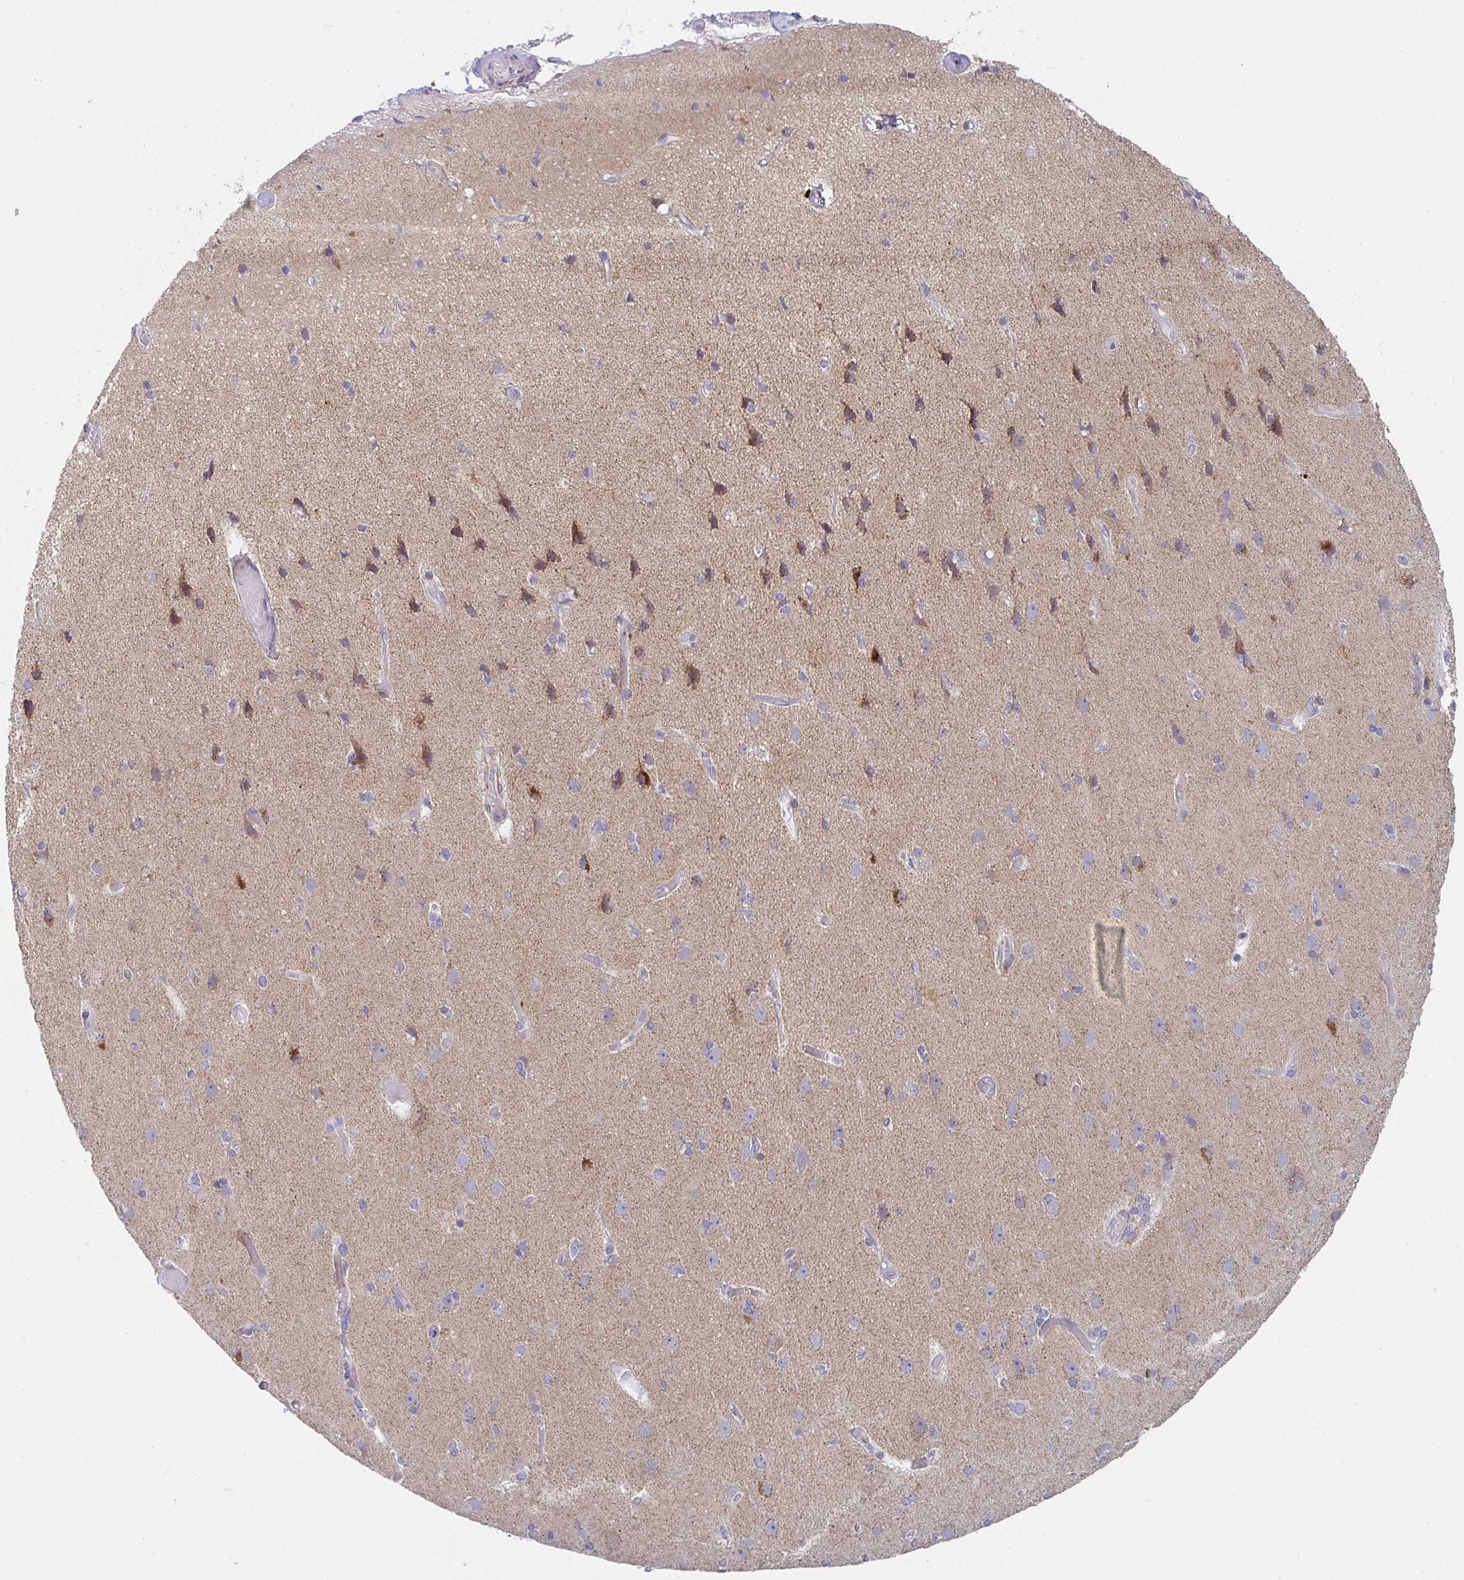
{"staining": {"intensity": "negative", "quantity": "none", "location": "none"}, "tissue": "cerebral cortex", "cell_type": "Endothelial cells", "image_type": "normal", "snomed": [{"axis": "morphology", "description": "Normal tissue, NOS"}, {"axis": "morphology", "description": "Glioma, malignant, High grade"}, {"axis": "topography", "description": "Cerebral cortex"}], "caption": "A photomicrograph of human cerebral cortex is negative for staining in endothelial cells. The staining is performed using DAB brown chromogen with nuclei counter-stained in using hematoxylin.", "gene": "ATP5F1C", "patient": {"sex": "male", "age": 71}}